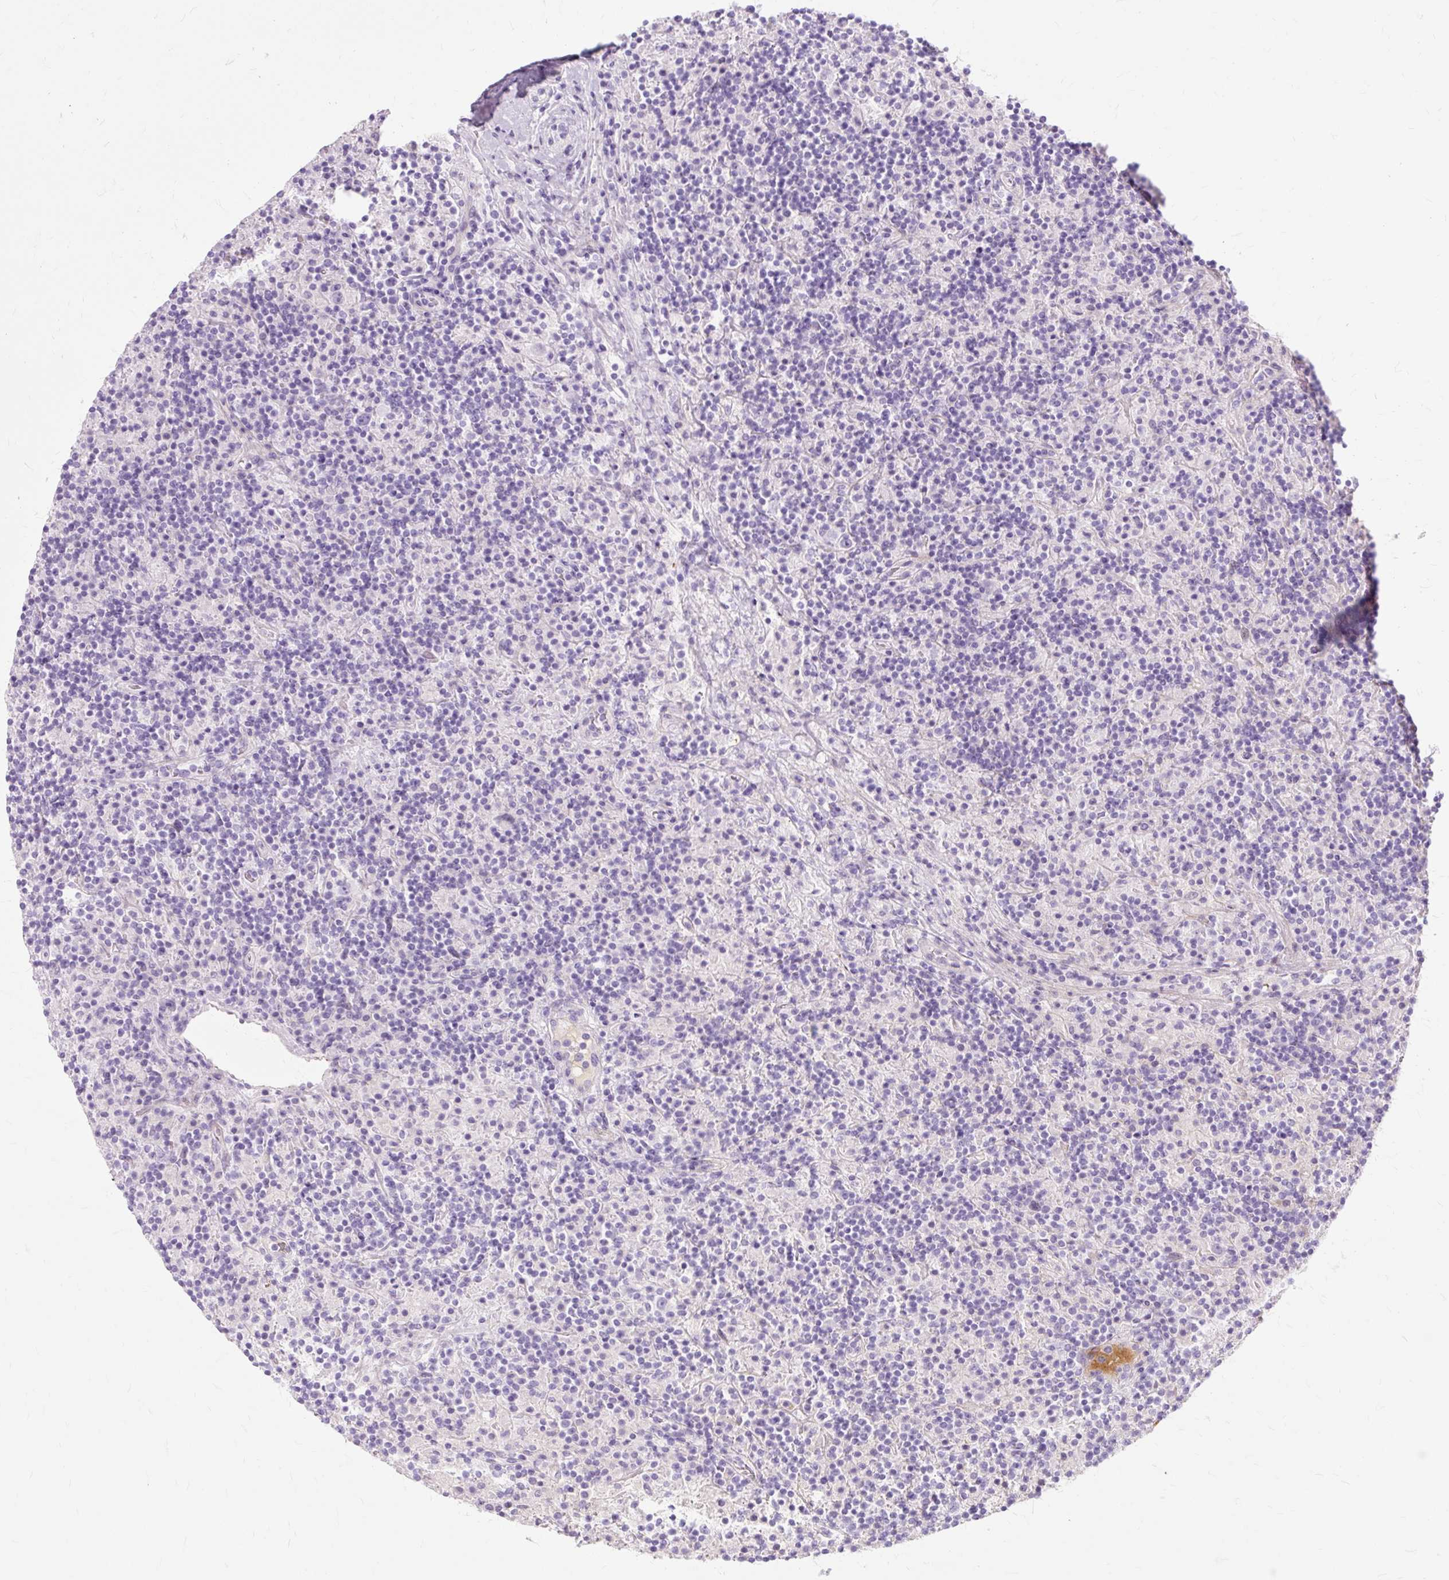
{"staining": {"intensity": "negative", "quantity": "none", "location": "none"}, "tissue": "lymphoma", "cell_type": "Tumor cells", "image_type": "cancer", "snomed": [{"axis": "morphology", "description": "Hodgkin's disease, NOS"}, {"axis": "topography", "description": "Lymph node"}], "caption": "Histopathology image shows no protein staining in tumor cells of lymphoma tissue.", "gene": "DCTN4", "patient": {"sex": "male", "age": 70}}